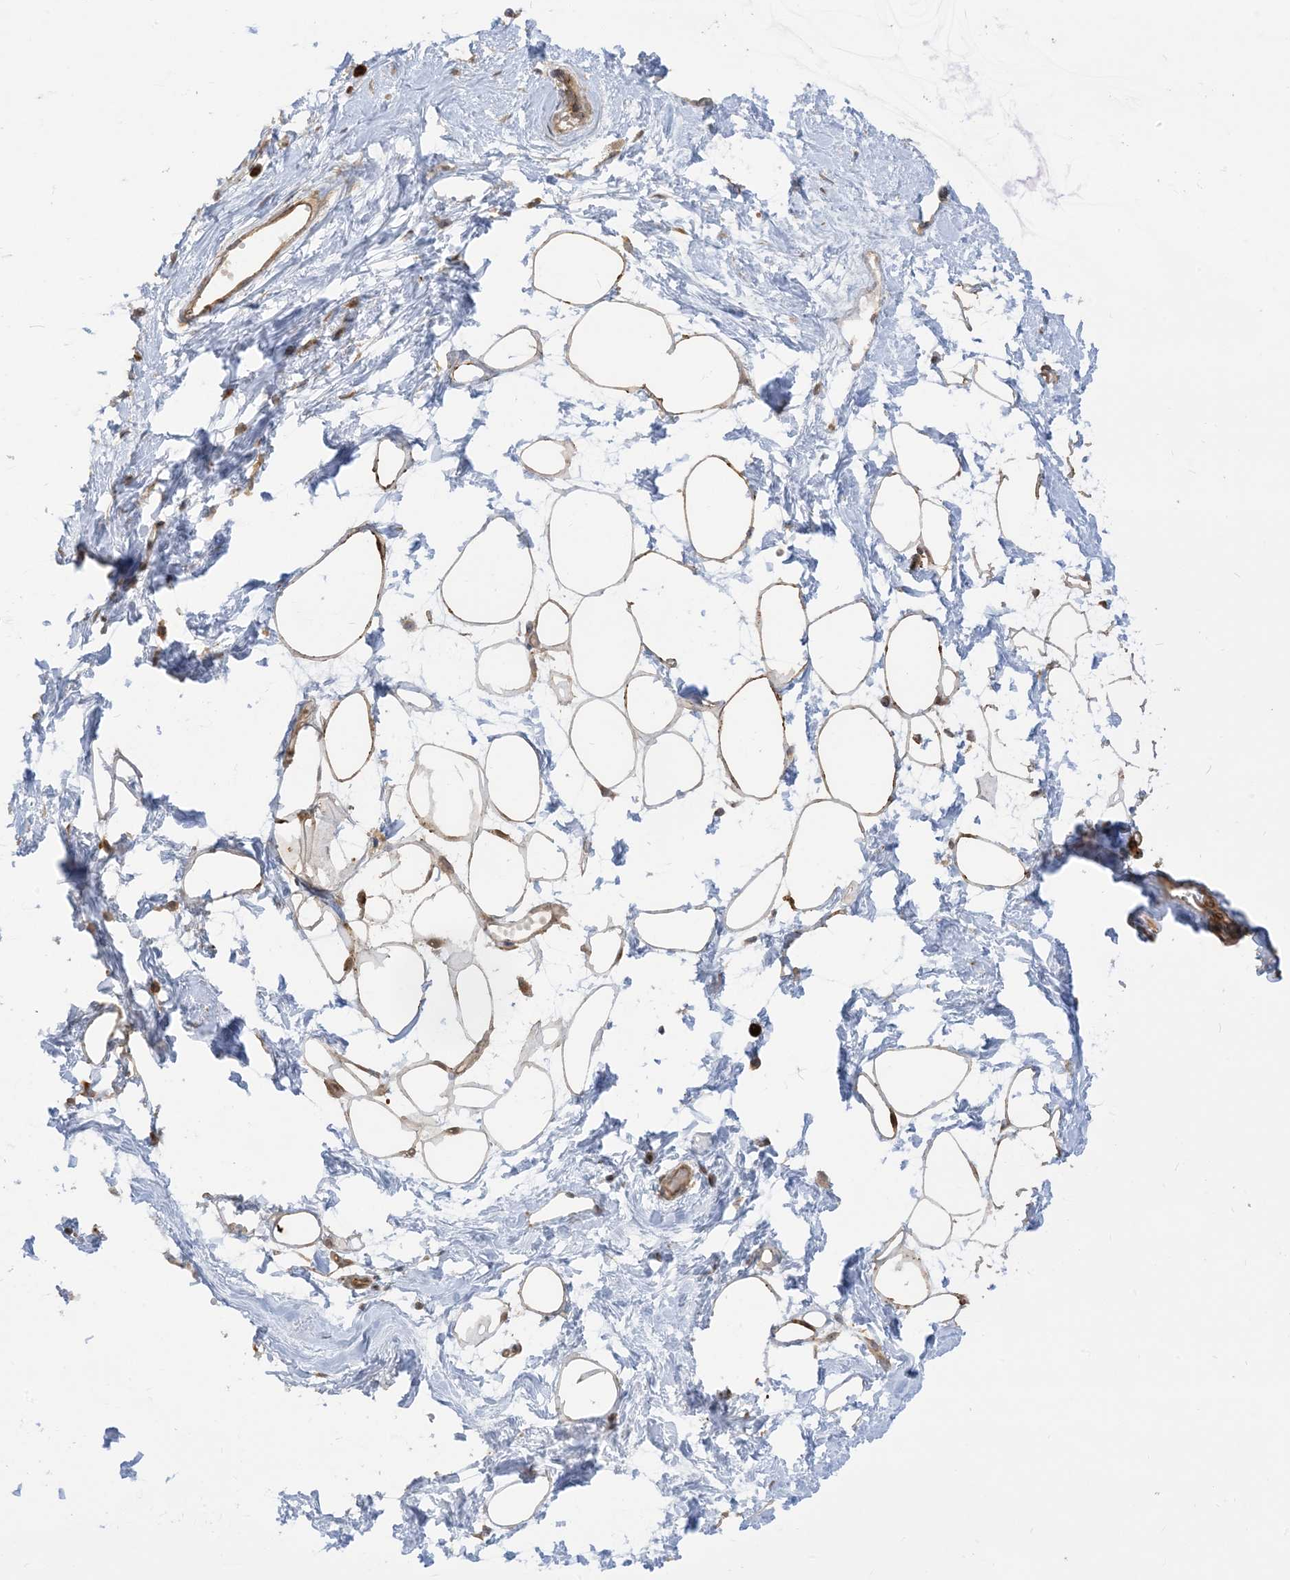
{"staining": {"intensity": "moderate", "quantity": "25%-75%", "location": "cytoplasmic/membranous"}, "tissue": "breast", "cell_type": "Adipocytes", "image_type": "normal", "snomed": [{"axis": "morphology", "description": "Normal tissue, NOS"}, {"axis": "topography", "description": "Breast"}], "caption": "Immunohistochemistry (IHC) of normal breast reveals medium levels of moderate cytoplasmic/membranous positivity in about 25%-75% of adipocytes.", "gene": "SRP72", "patient": {"sex": "female", "age": 45}}